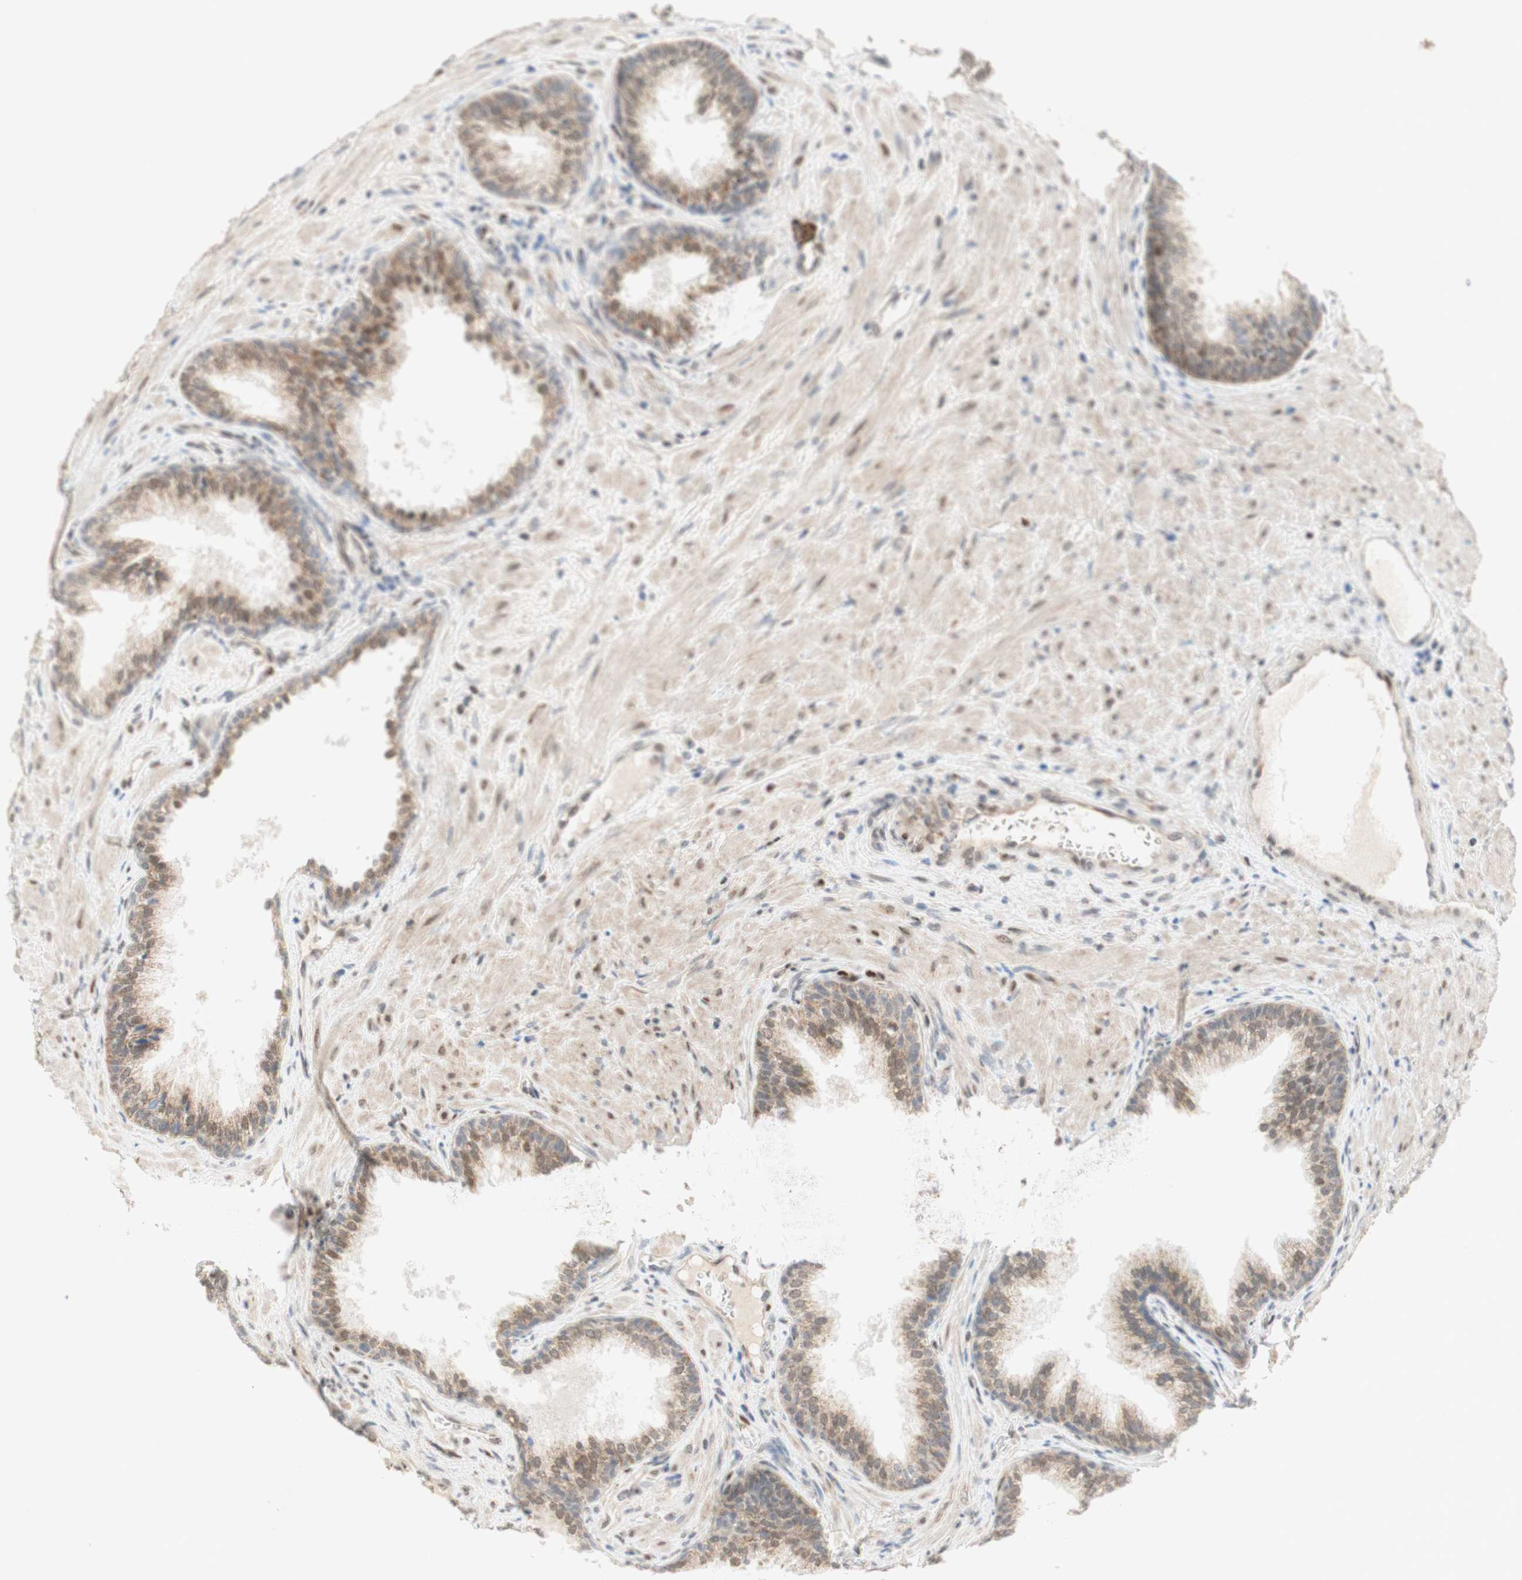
{"staining": {"intensity": "weak", "quantity": "25%-75%", "location": "cytoplasmic/membranous"}, "tissue": "prostate", "cell_type": "Glandular cells", "image_type": "normal", "snomed": [{"axis": "morphology", "description": "Normal tissue, NOS"}, {"axis": "topography", "description": "Prostate"}], "caption": "This is a photomicrograph of immunohistochemistry (IHC) staining of unremarkable prostate, which shows weak staining in the cytoplasmic/membranous of glandular cells.", "gene": "DNMT3A", "patient": {"sex": "male", "age": 76}}